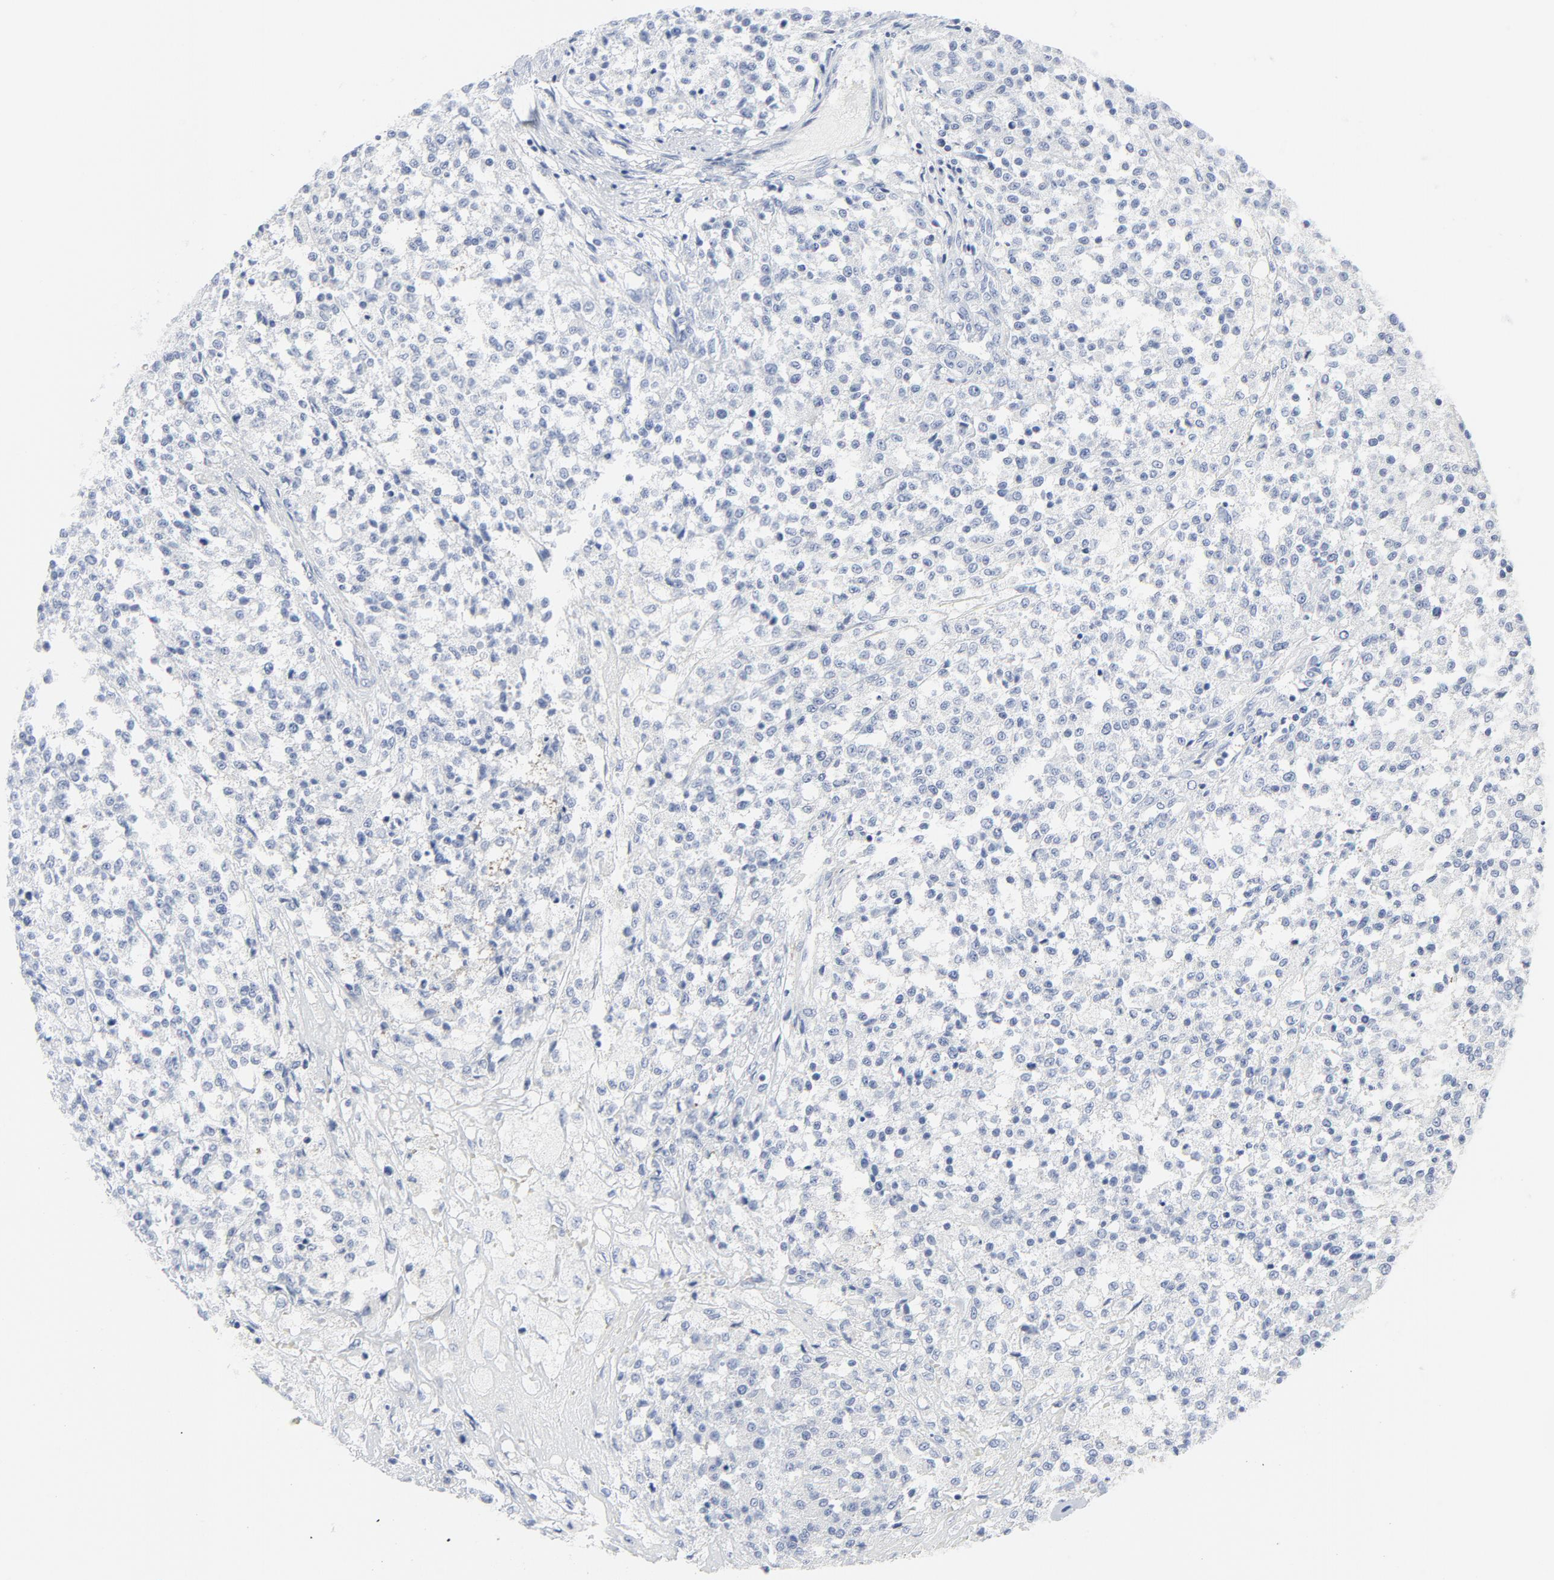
{"staining": {"intensity": "negative", "quantity": "none", "location": "none"}, "tissue": "testis cancer", "cell_type": "Tumor cells", "image_type": "cancer", "snomed": [{"axis": "morphology", "description": "Seminoma, NOS"}, {"axis": "topography", "description": "Testis"}], "caption": "Tumor cells are negative for protein expression in human testis seminoma.", "gene": "TUBB1", "patient": {"sex": "male", "age": 59}}